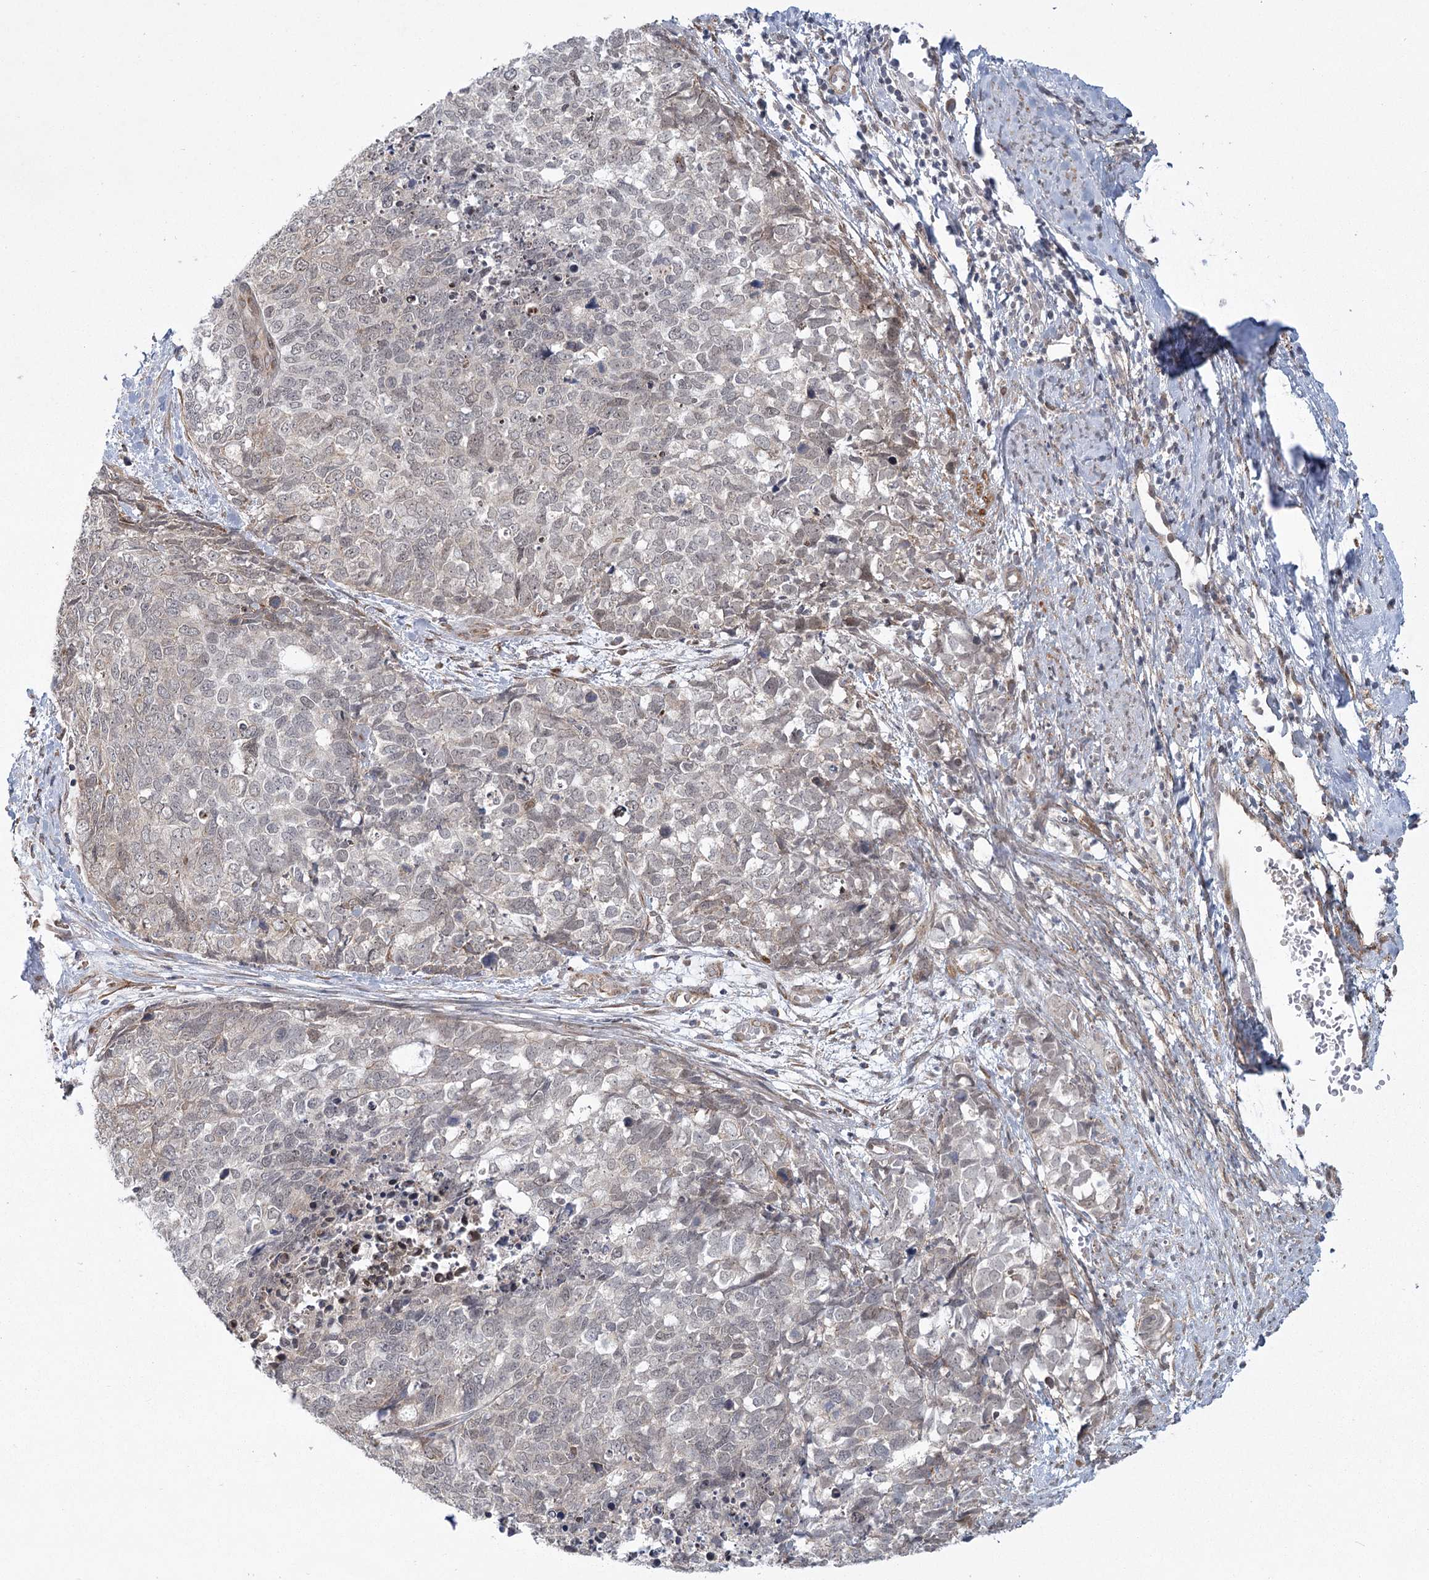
{"staining": {"intensity": "negative", "quantity": "none", "location": "none"}, "tissue": "cervical cancer", "cell_type": "Tumor cells", "image_type": "cancer", "snomed": [{"axis": "morphology", "description": "Squamous cell carcinoma, NOS"}, {"axis": "topography", "description": "Cervix"}], "caption": "A histopathology image of human squamous cell carcinoma (cervical) is negative for staining in tumor cells.", "gene": "MED28", "patient": {"sex": "female", "age": 63}}